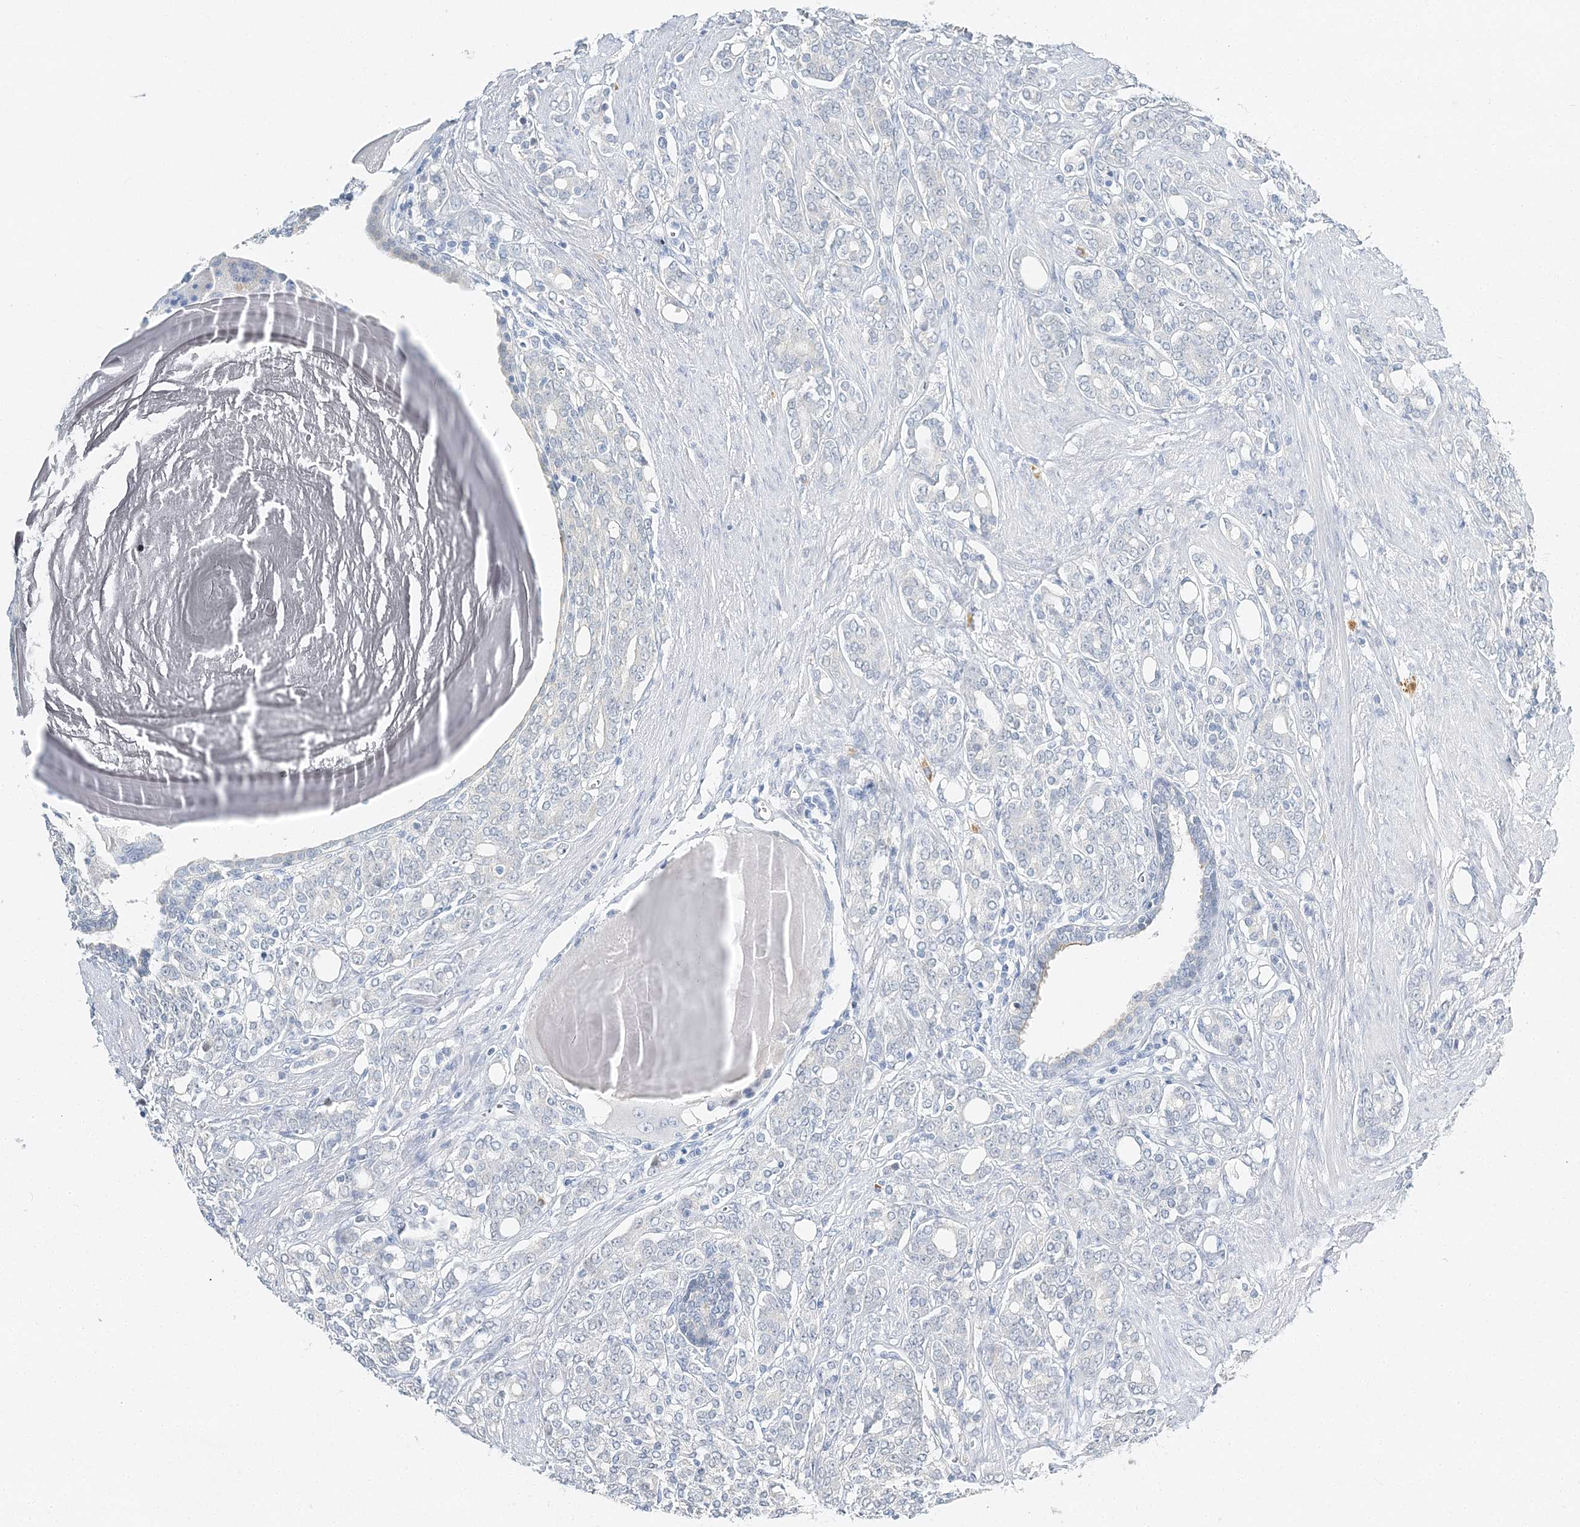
{"staining": {"intensity": "negative", "quantity": "none", "location": "none"}, "tissue": "prostate cancer", "cell_type": "Tumor cells", "image_type": "cancer", "snomed": [{"axis": "morphology", "description": "Adenocarcinoma, High grade"}, {"axis": "topography", "description": "Prostate"}], "caption": "Prostate cancer was stained to show a protein in brown. There is no significant staining in tumor cells.", "gene": "VILL", "patient": {"sex": "male", "age": 62}}